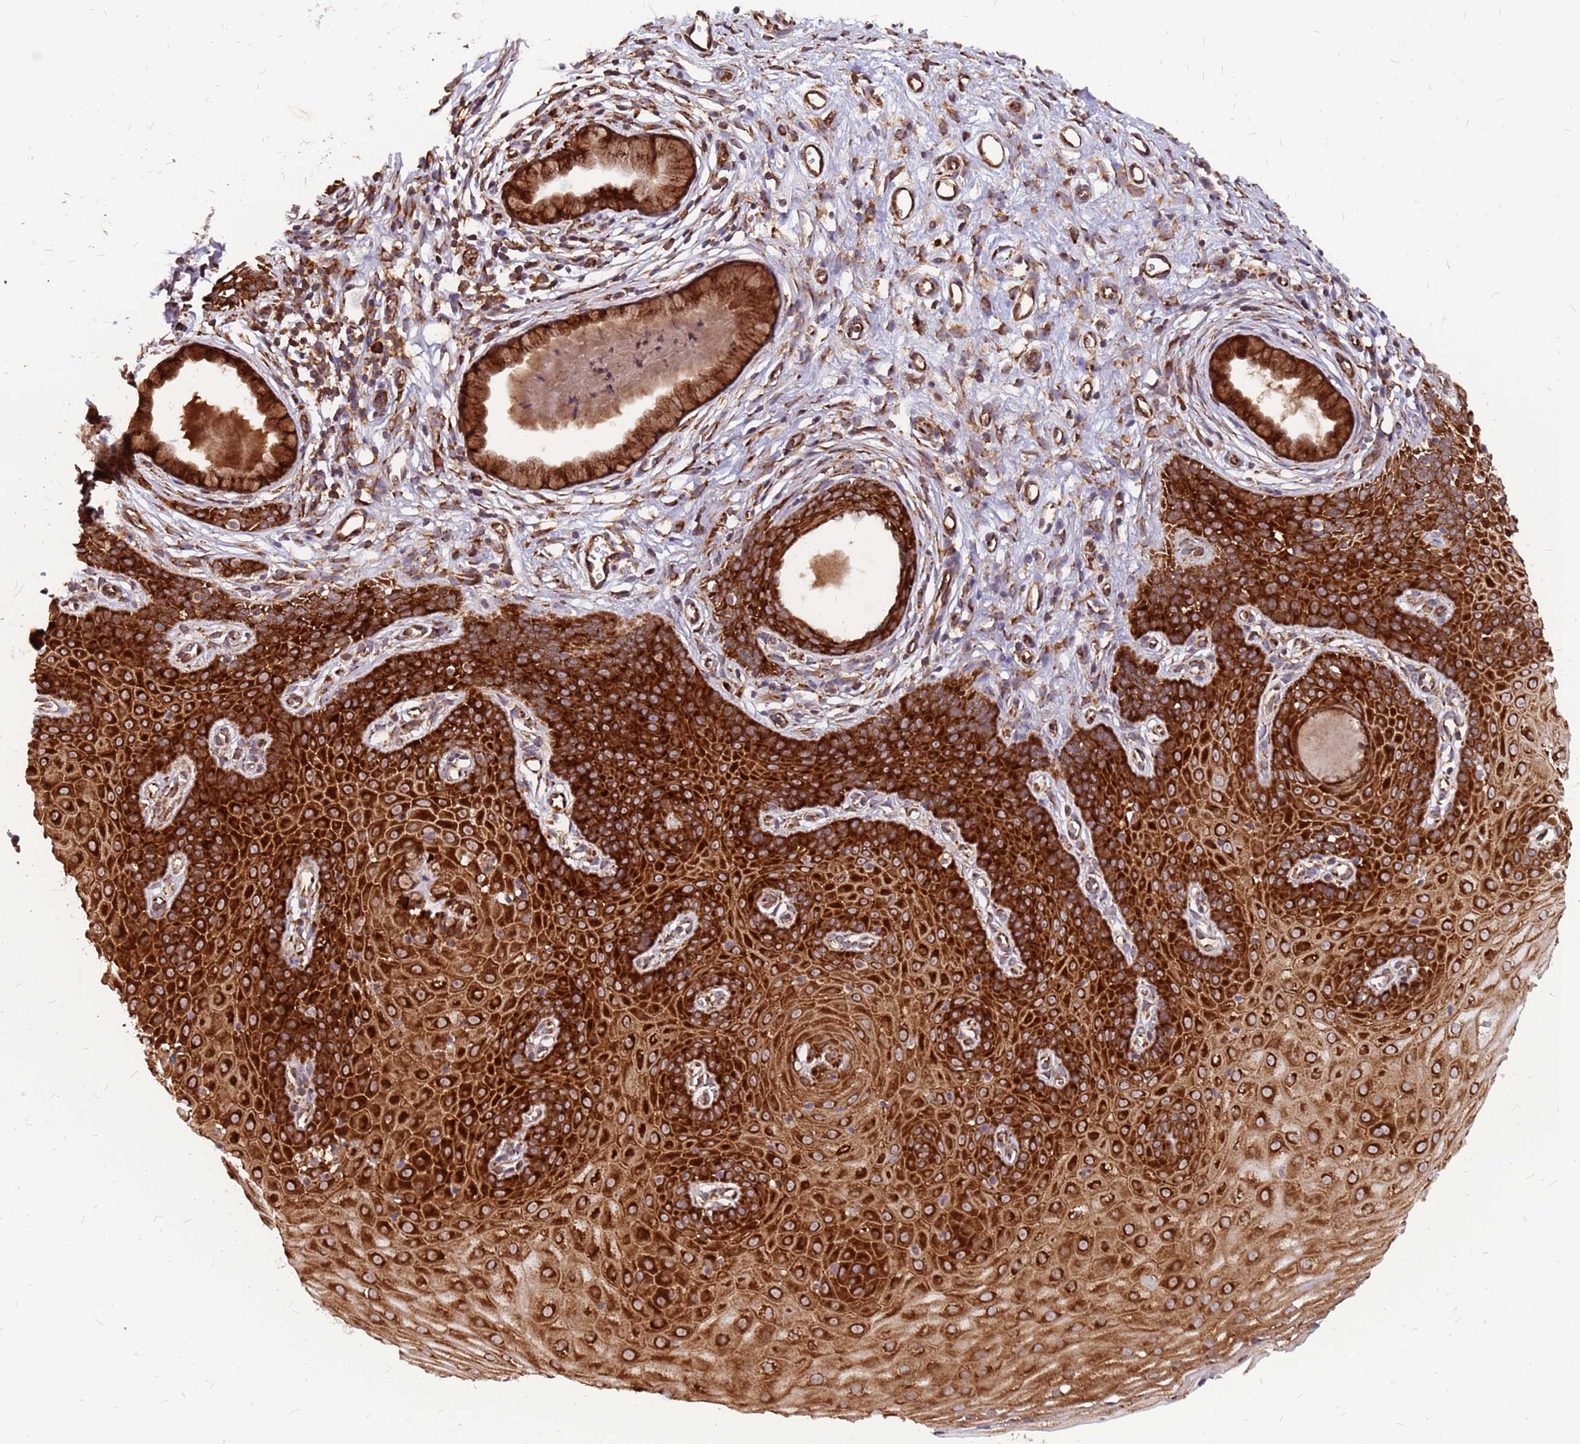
{"staining": {"intensity": "strong", "quantity": ">75%", "location": "cytoplasmic/membranous"}, "tissue": "cervix", "cell_type": "Glandular cells", "image_type": "normal", "snomed": [{"axis": "morphology", "description": "Normal tissue, NOS"}, {"axis": "topography", "description": "Cervix"}], "caption": "Cervix stained with DAB (3,3'-diaminobenzidine) immunohistochemistry displays high levels of strong cytoplasmic/membranous positivity in approximately >75% of glandular cells. The protein of interest is stained brown, and the nuclei are stained in blue (DAB (3,3'-diaminobenzidine) IHC with brightfield microscopy, high magnification).", "gene": "RPL8", "patient": {"sex": "female", "age": 36}}